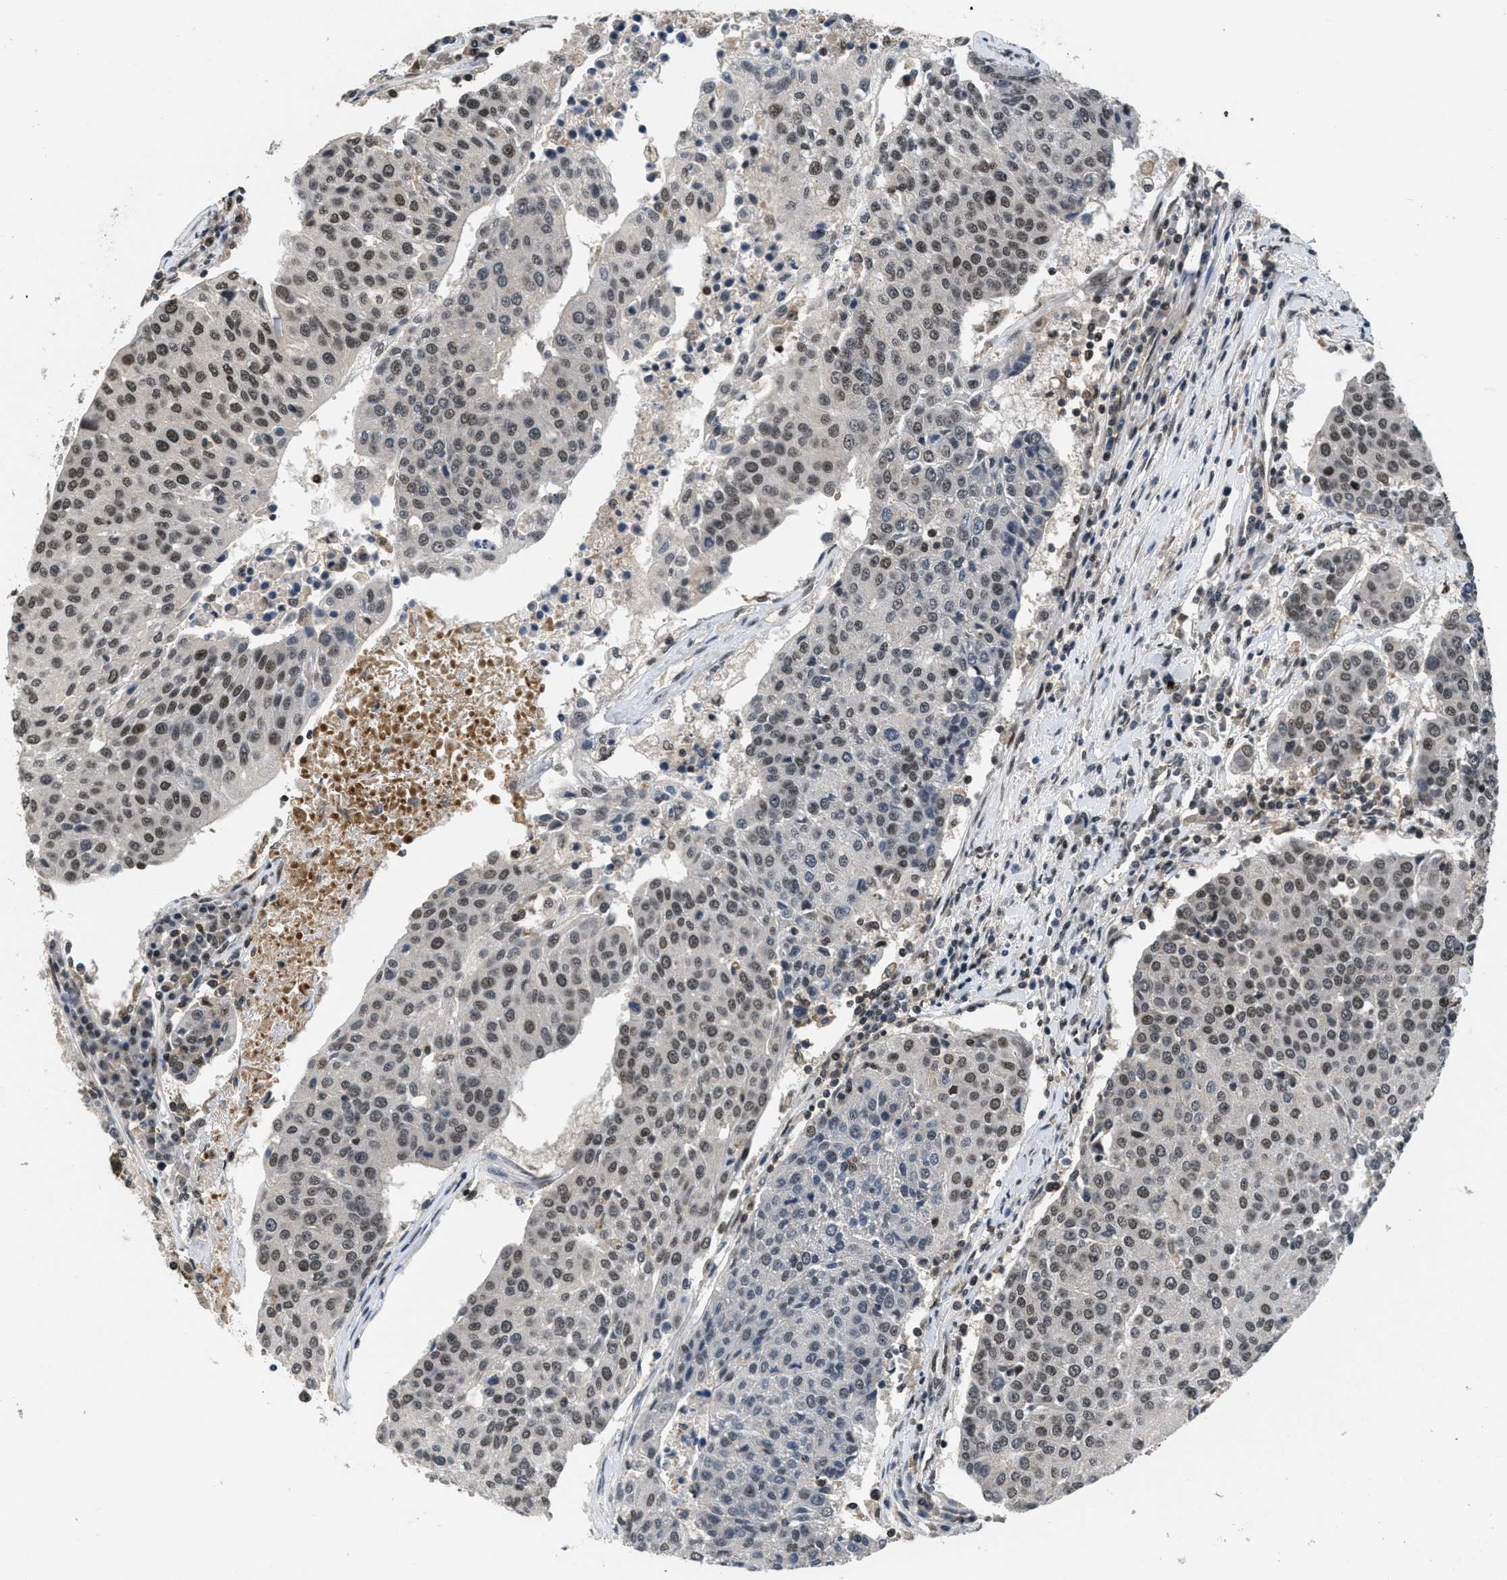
{"staining": {"intensity": "weak", "quantity": ">75%", "location": "nuclear"}, "tissue": "urothelial cancer", "cell_type": "Tumor cells", "image_type": "cancer", "snomed": [{"axis": "morphology", "description": "Urothelial carcinoma, High grade"}, {"axis": "topography", "description": "Urinary bladder"}], "caption": "Urothelial carcinoma (high-grade) stained with a brown dye reveals weak nuclear positive staining in about >75% of tumor cells.", "gene": "CUL4B", "patient": {"sex": "female", "age": 85}}